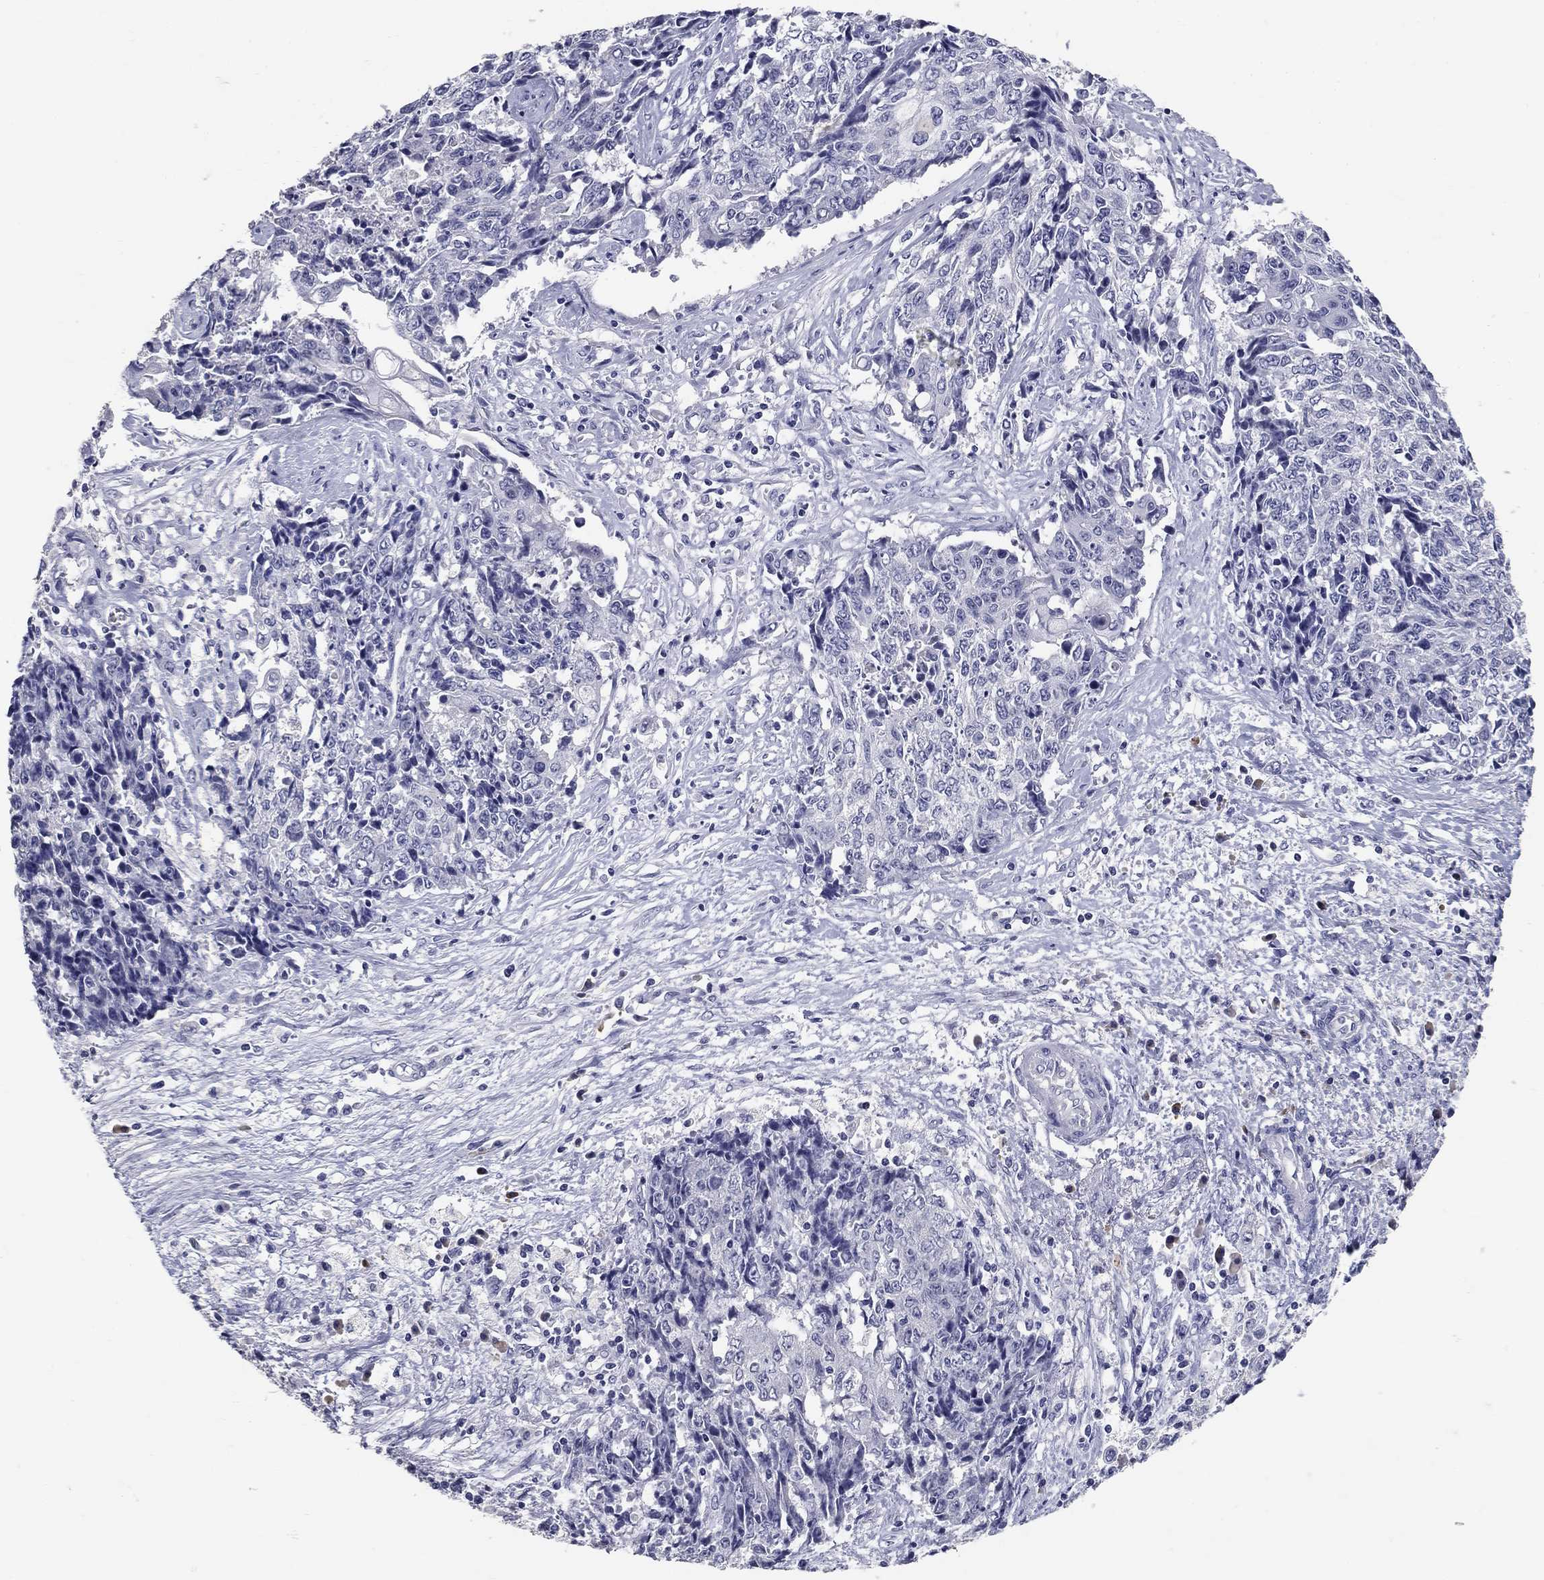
{"staining": {"intensity": "negative", "quantity": "none", "location": "none"}, "tissue": "ovarian cancer", "cell_type": "Tumor cells", "image_type": "cancer", "snomed": [{"axis": "morphology", "description": "Carcinoma, endometroid"}, {"axis": "topography", "description": "Ovary"}], "caption": "A high-resolution image shows immunohistochemistry (IHC) staining of ovarian cancer (endometroid carcinoma), which displays no significant expression in tumor cells. (DAB immunohistochemistry with hematoxylin counter stain).", "gene": "POMC", "patient": {"sex": "female", "age": 42}}